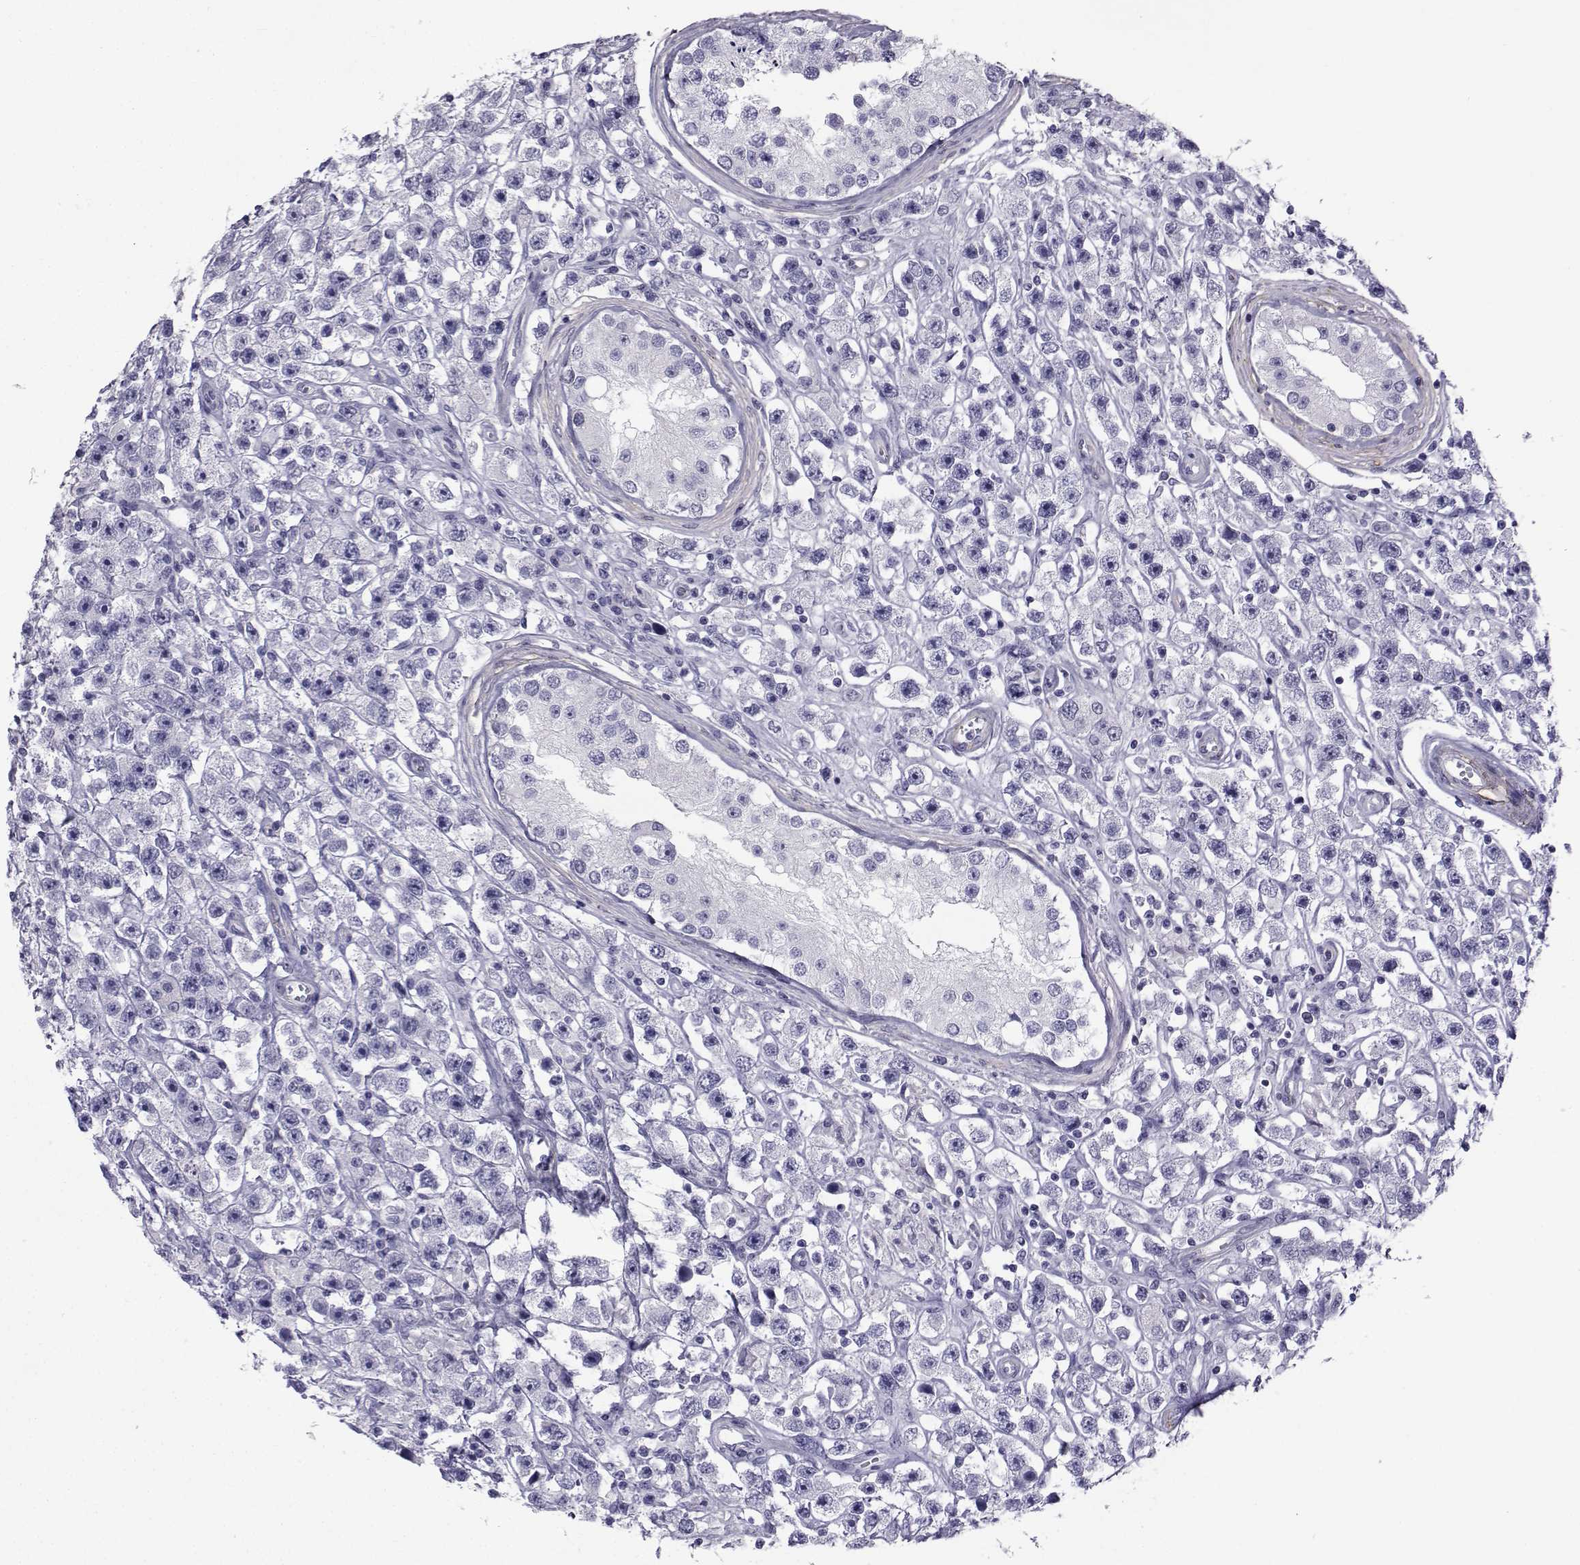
{"staining": {"intensity": "negative", "quantity": "none", "location": "none"}, "tissue": "testis cancer", "cell_type": "Tumor cells", "image_type": "cancer", "snomed": [{"axis": "morphology", "description": "Seminoma, NOS"}, {"axis": "topography", "description": "Testis"}], "caption": "High power microscopy micrograph of an immunohistochemistry photomicrograph of testis seminoma, revealing no significant staining in tumor cells. (Stains: DAB immunohistochemistry (IHC) with hematoxylin counter stain, Microscopy: brightfield microscopy at high magnification).", "gene": "SPANXD", "patient": {"sex": "male", "age": 45}}